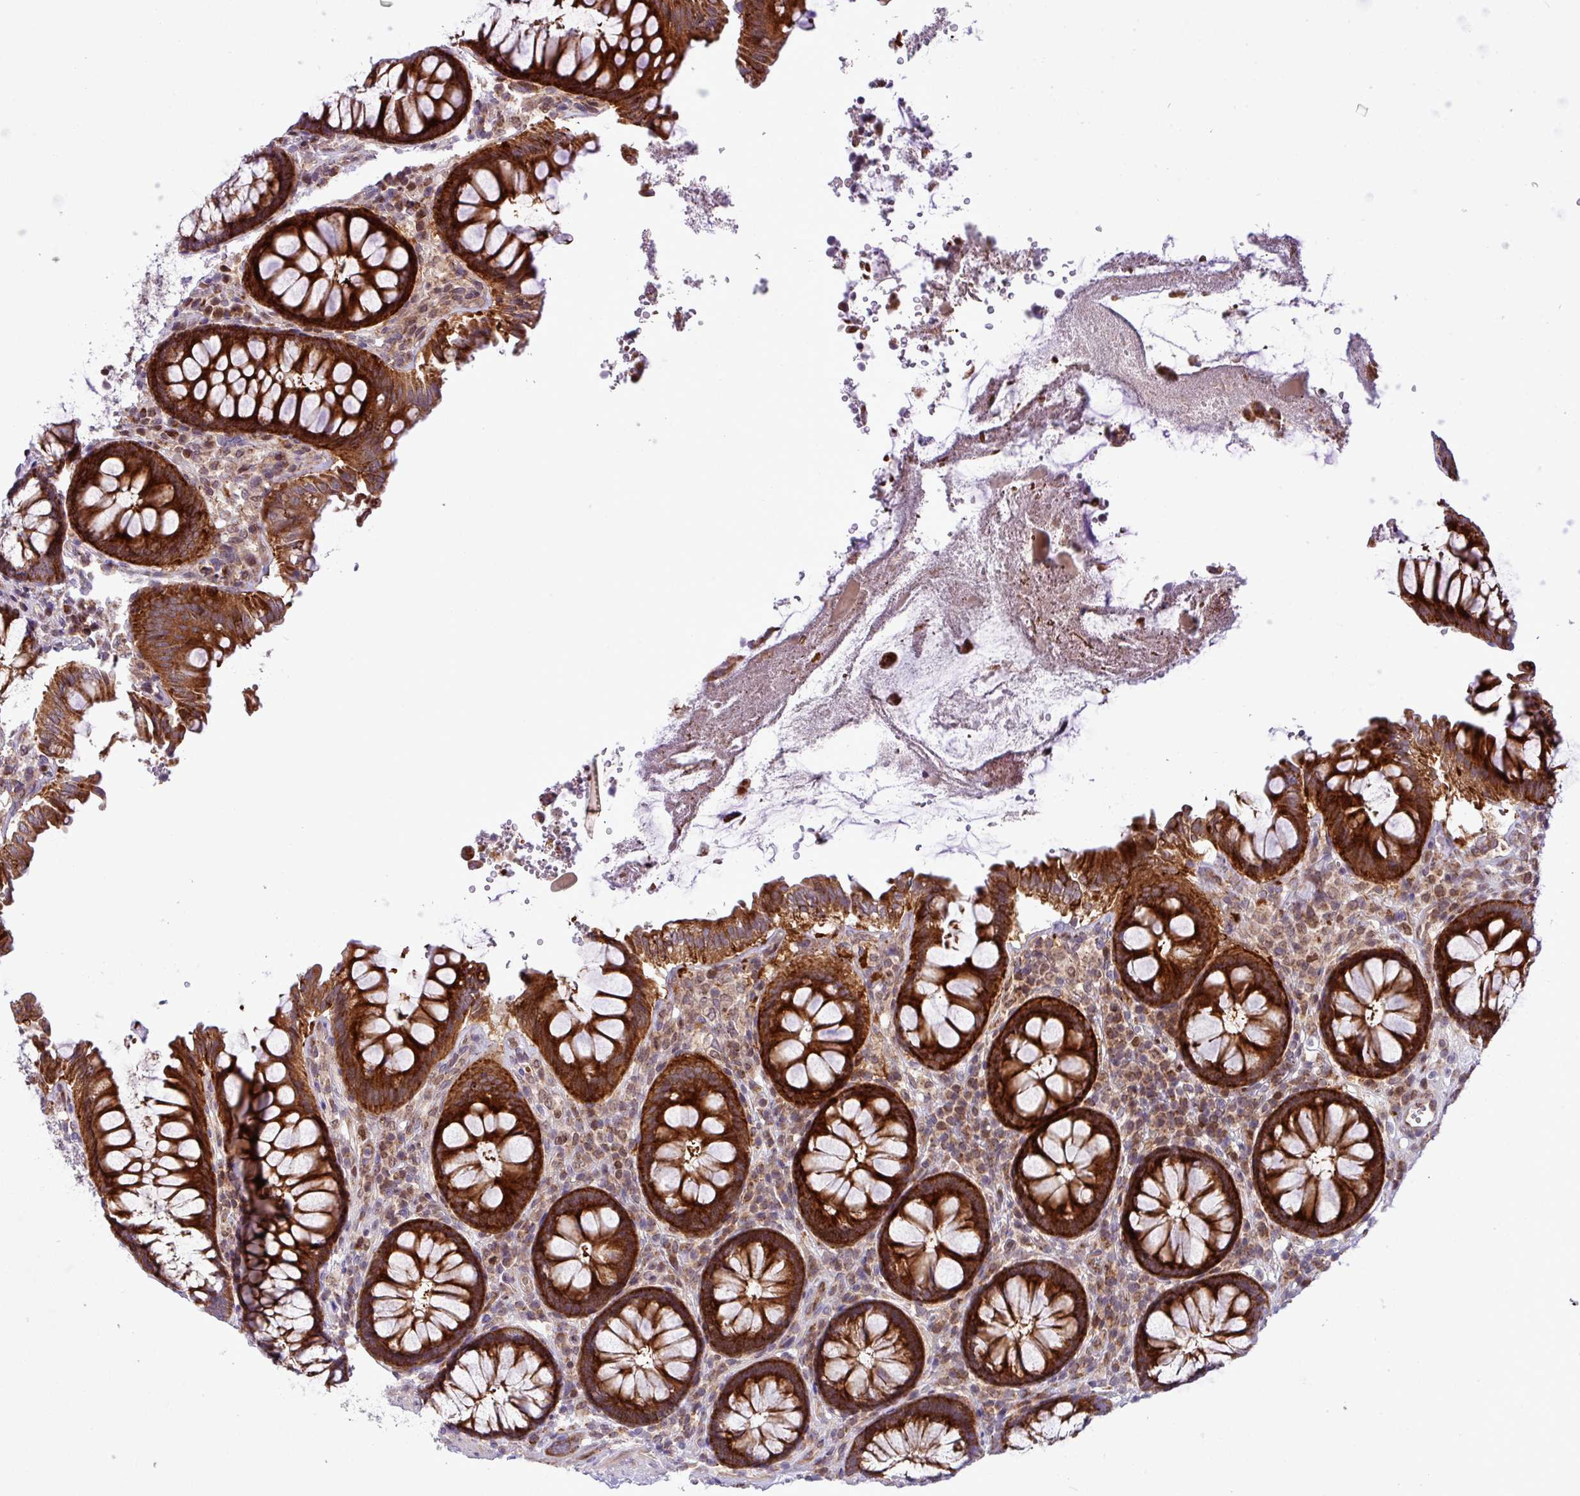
{"staining": {"intensity": "moderate", "quantity": ">75%", "location": "cytoplasmic/membranous"}, "tissue": "colon", "cell_type": "Endothelial cells", "image_type": "normal", "snomed": [{"axis": "morphology", "description": "Normal tissue, NOS"}, {"axis": "topography", "description": "Colon"}], "caption": "This is an image of IHC staining of unremarkable colon, which shows moderate expression in the cytoplasmic/membranous of endothelial cells.", "gene": "B3GNT9", "patient": {"sex": "male", "age": 84}}